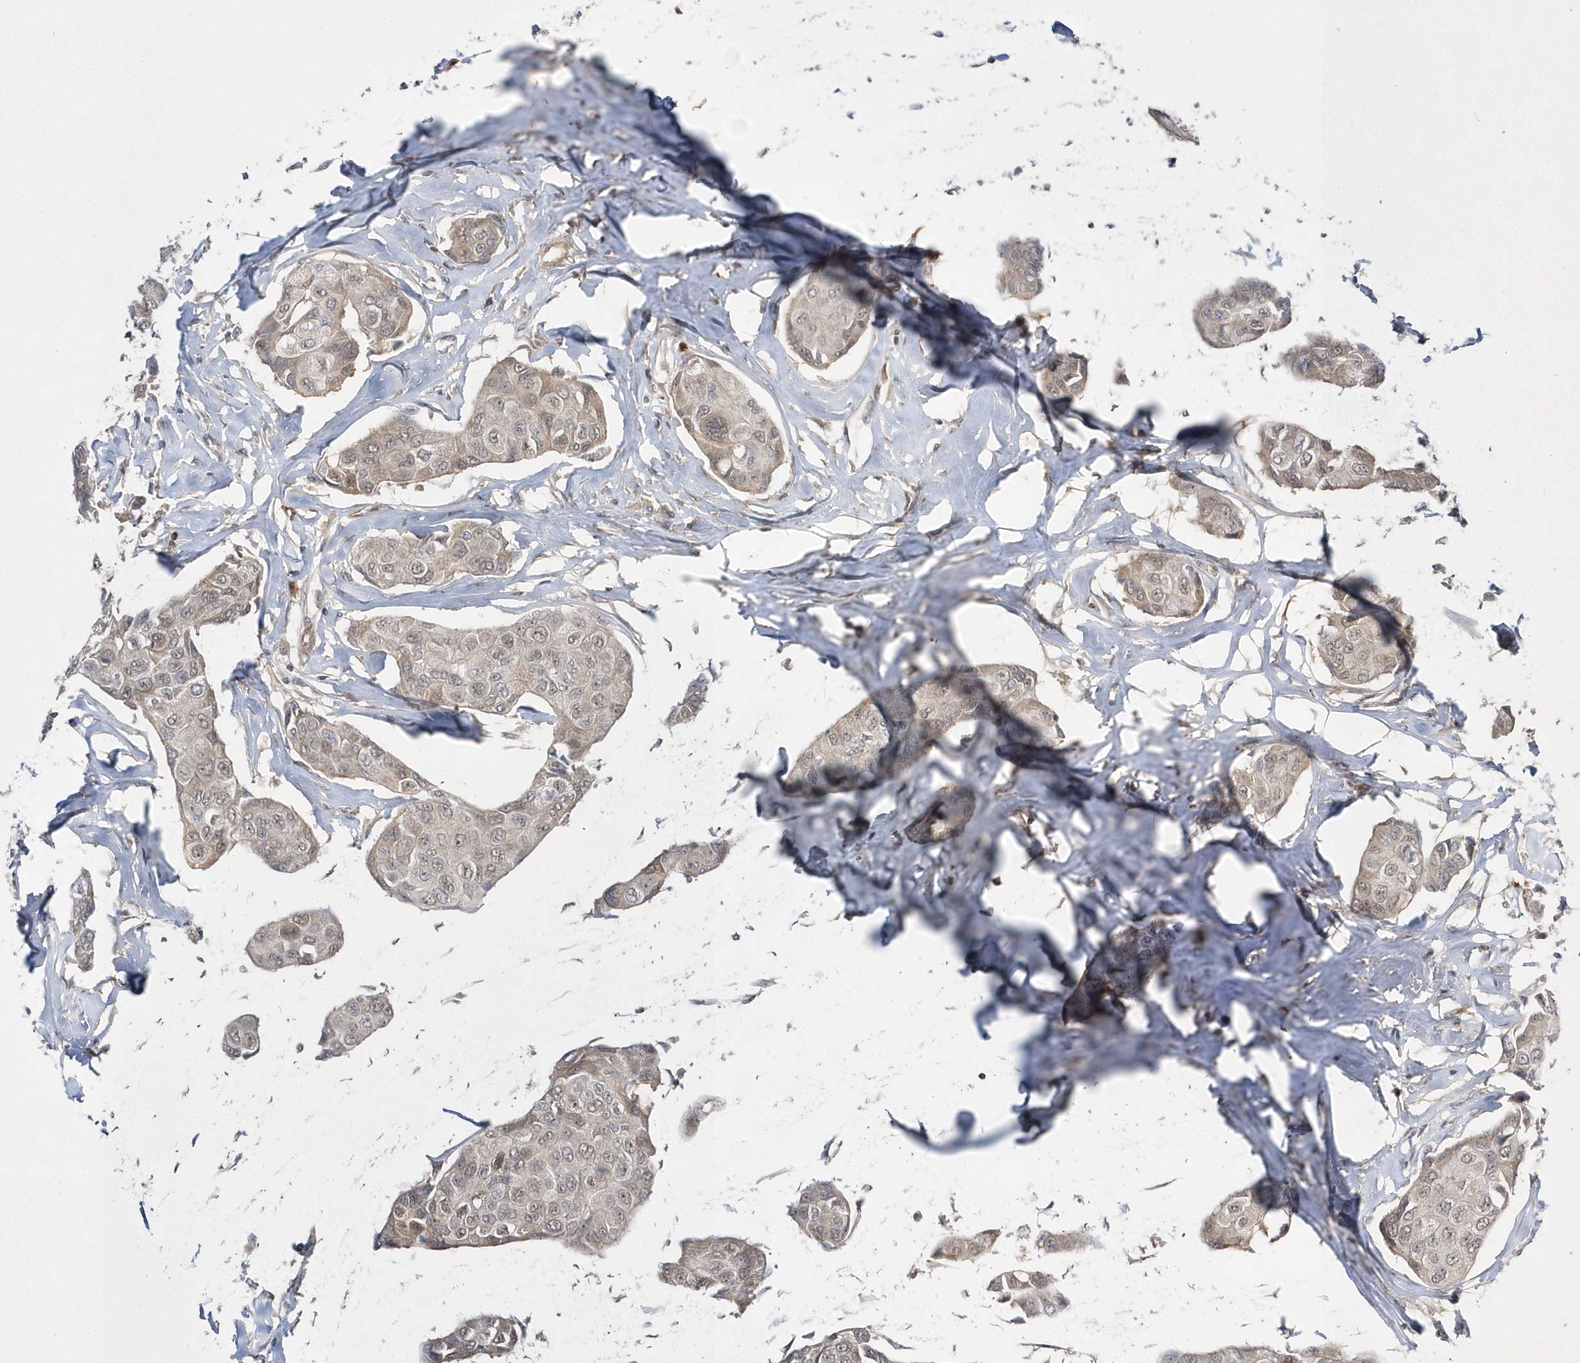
{"staining": {"intensity": "weak", "quantity": ">75%", "location": "cytoplasmic/membranous,nuclear"}, "tissue": "breast cancer", "cell_type": "Tumor cells", "image_type": "cancer", "snomed": [{"axis": "morphology", "description": "Duct carcinoma"}, {"axis": "topography", "description": "Breast"}], "caption": "Protein analysis of breast cancer tissue reveals weak cytoplasmic/membranous and nuclear expression in about >75% of tumor cells.", "gene": "TMEM132B", "patient": {"sex": "female", "age": 80}}